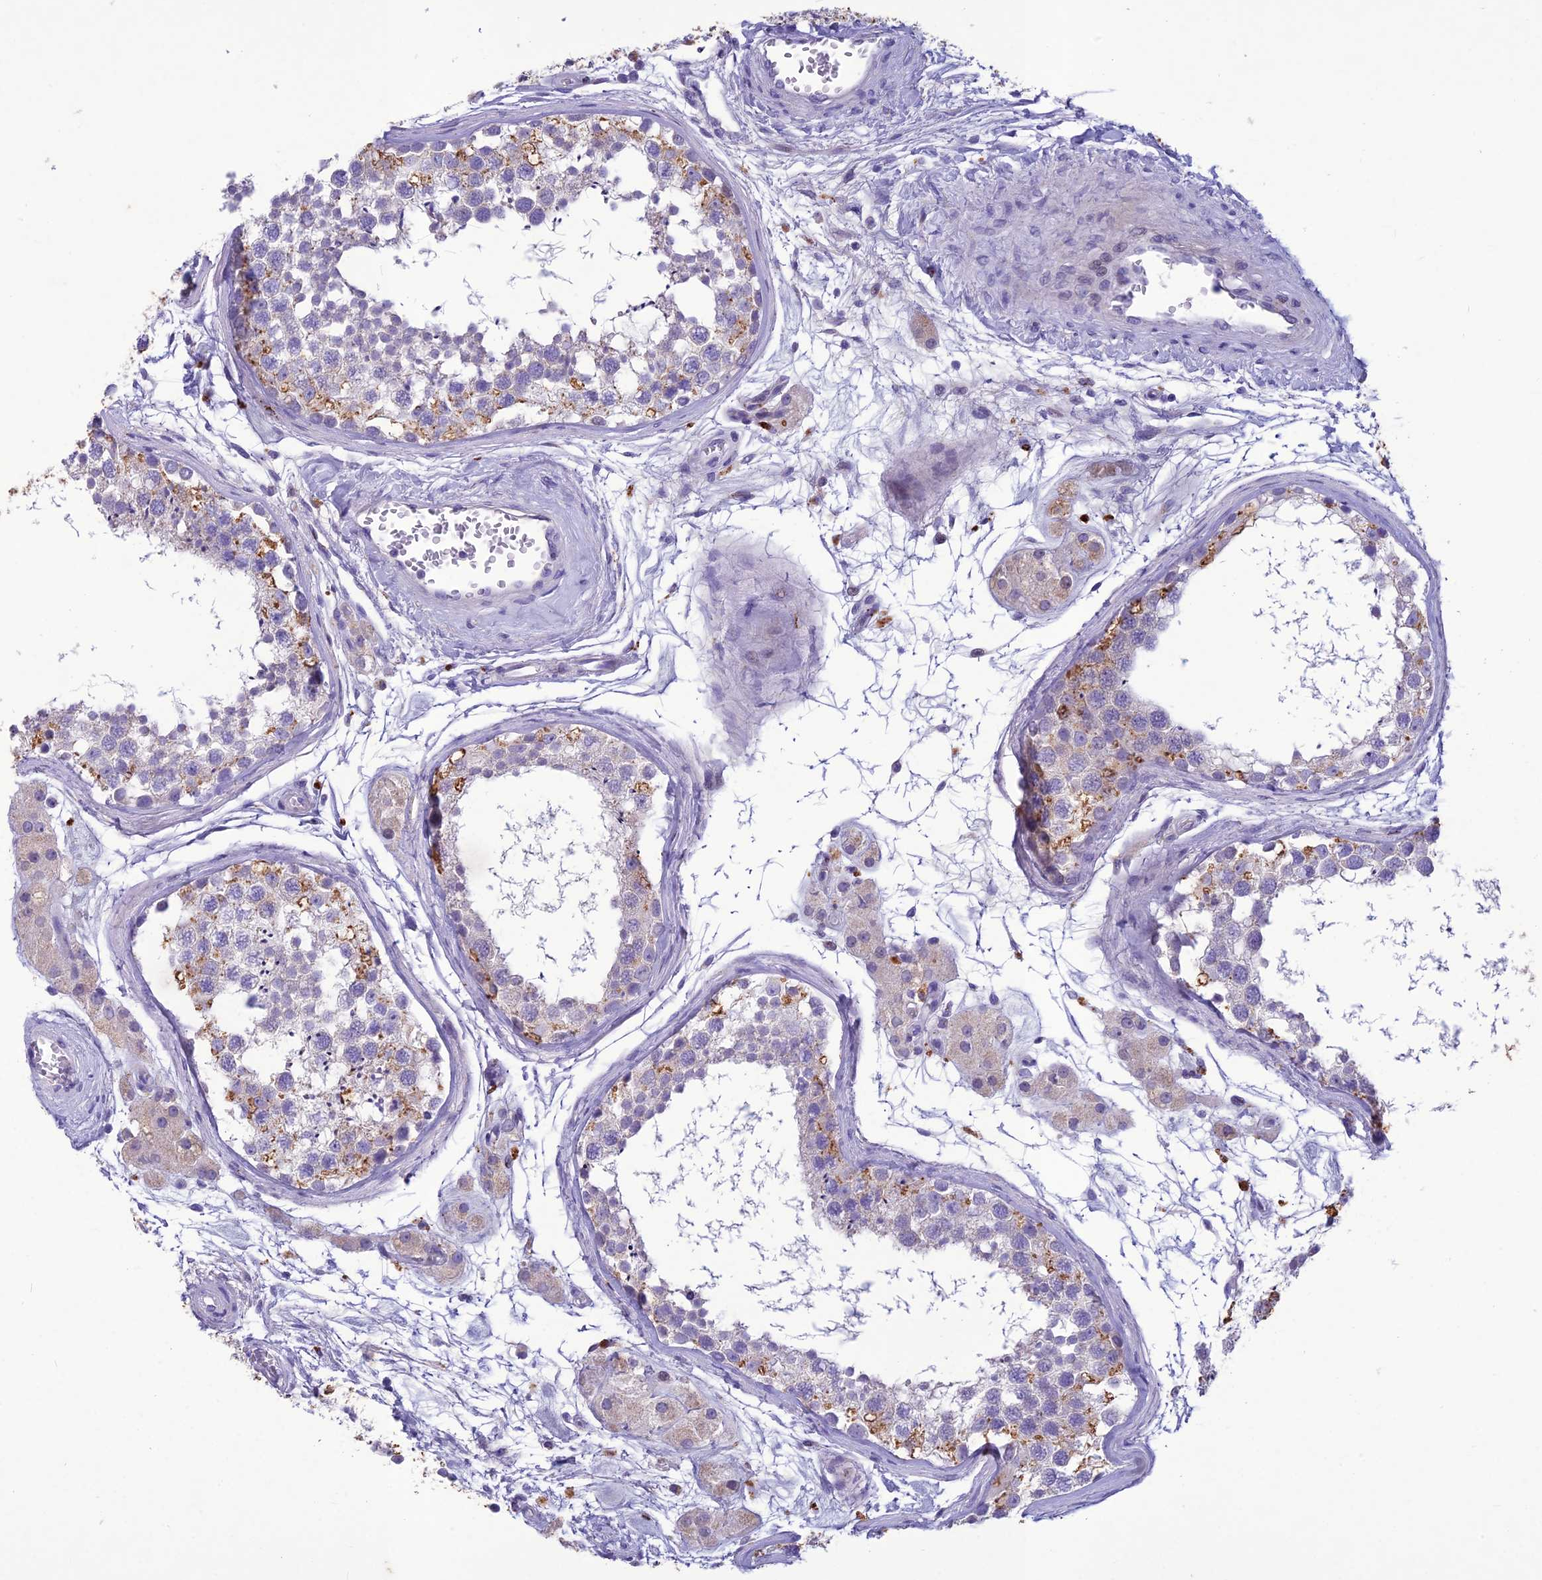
{"staining": {"intensity": "moderate", "quantity": "<25%", "location": "cytoplasmic/membranous"}, "tissue": "testis", "cell_type": "Cells in seminiferous ducts", "image_type": "normal", "snomed": [{"axis": "morphology", "description": "Normal tissue, NOS"}, {"axis": "topography", "description": "Testis"}], "caption": "Immunohistochemical staining of unremarkable testis exhibits low levels of moderate cytoplasmic/membranous expression in about <25% of cells in seminiferous ducts.", "gene": "IFT172", "patient": {"sex": "male", "age": 56}}